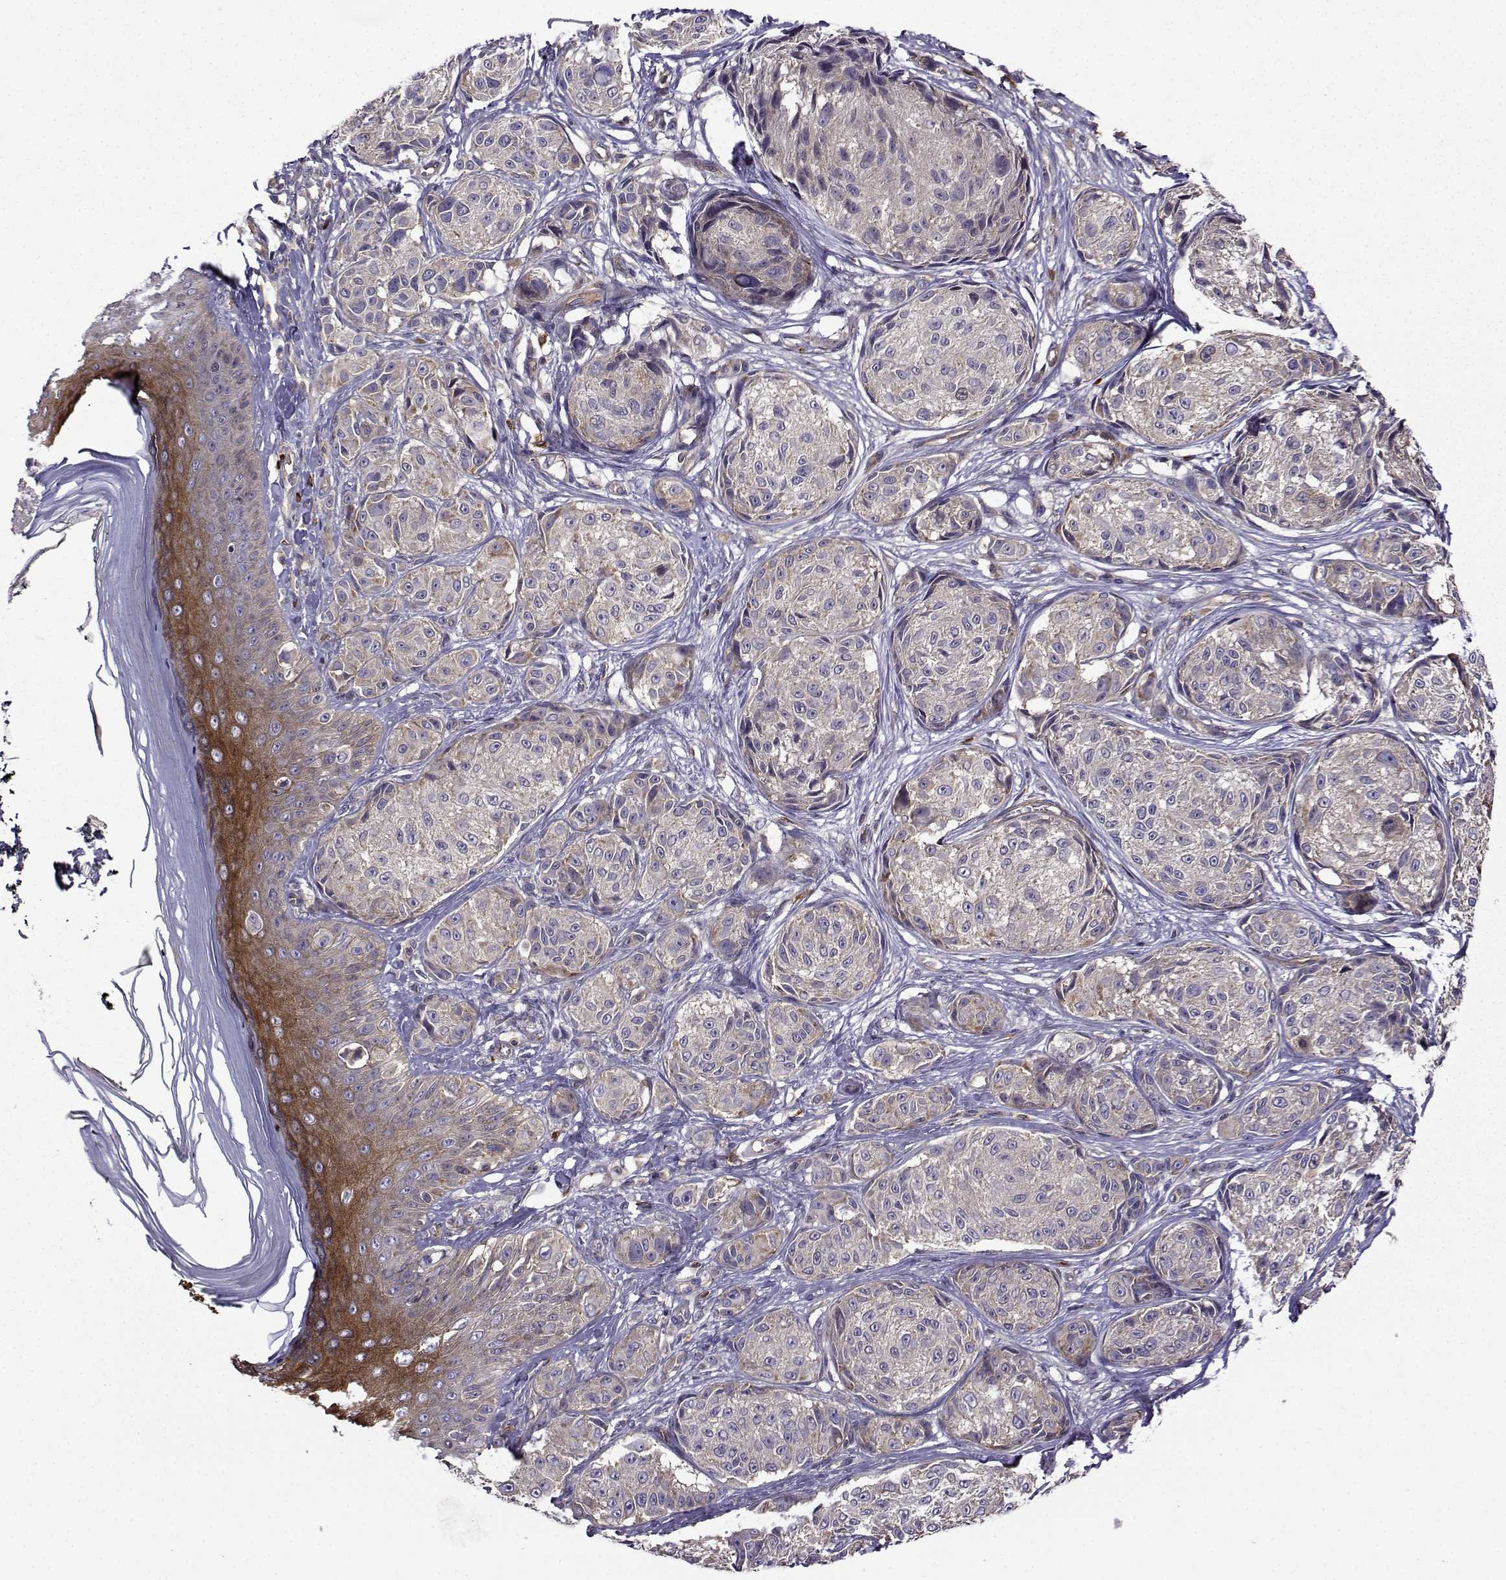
{"staining": {"intensity": "weak", "quantity": "<25%", "location": "cytoplasmic/membranous"}, "tissue": "melanoma", "cell_type": "Tumor cells", "image_type": "cancer", "snomed": [{"axis": "morphology", "description": "Malignant melanoma, NOS"}, {"axis": "topography", "description": "Skin"}], "caption": "This is an immunohistochemistry image of melanoma. There is no positivity in tumor cells.", "gene": "ITGB8", "patient": {"sex": "male", "age": 61}}